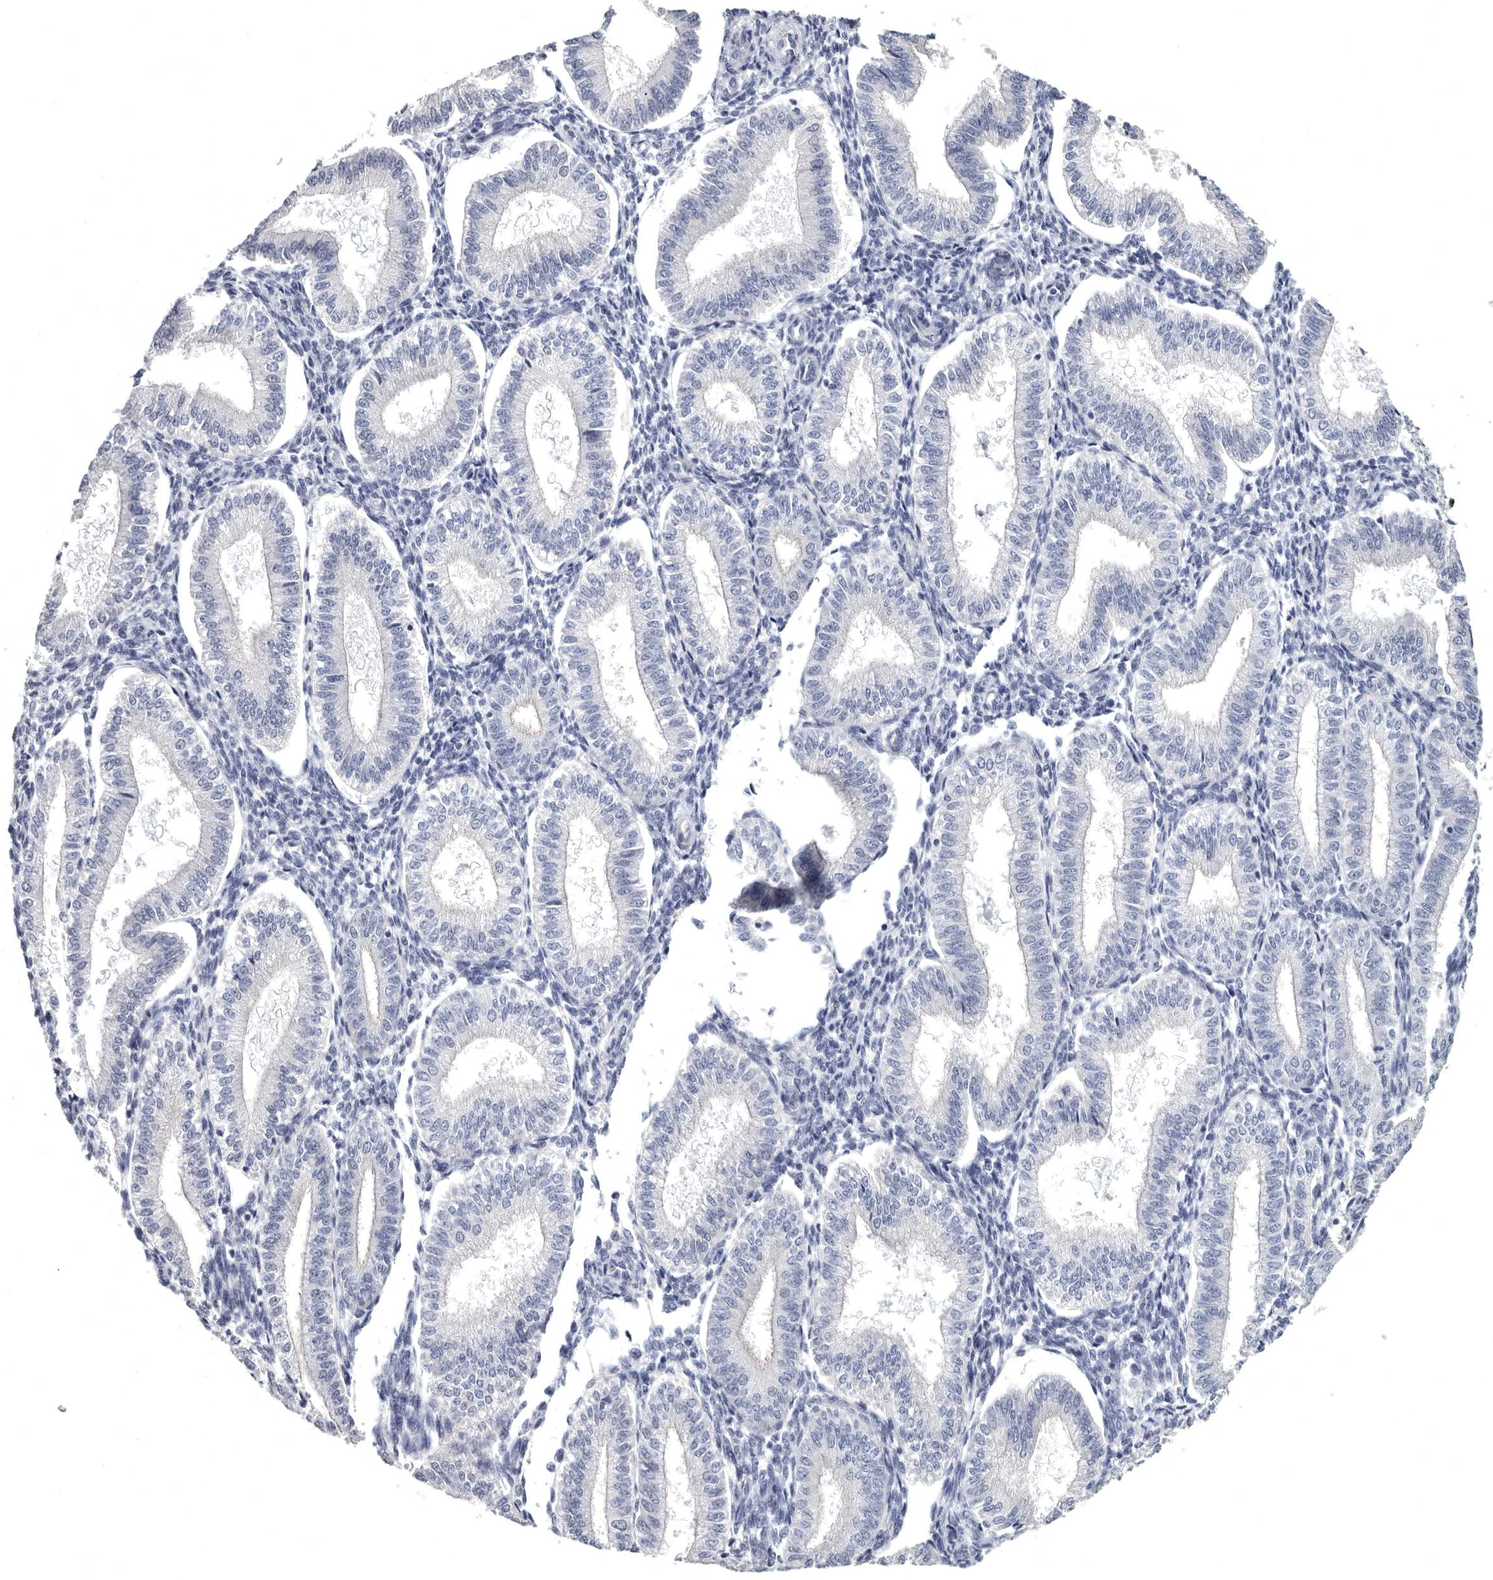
{"staining": {"intensity": "moderate", "quantity": "<25%", "location": "nuclear"}, "tissue": "endometrium", "cell_type": "Cells in endometrial stroma", "image_type": "normal", "snomed": [{"axis": "morphology", "description": "Normal tissue, NOS"}, {"axis": "topography", "description": "Endometrium"}], "caption": "Normal endometrium reveals moderate nuclear expression in approximately <25% of cells in endometrial stroma, visualized by immunohistochemistry. Using DAB (3,3'-diaminobenzidine) (brown) and hematoxylin (blue) stains, captured at high magnification using brightfield microscopy.", "gene": "WRAP73", "patient": {"sex": "female", "age": 39}}